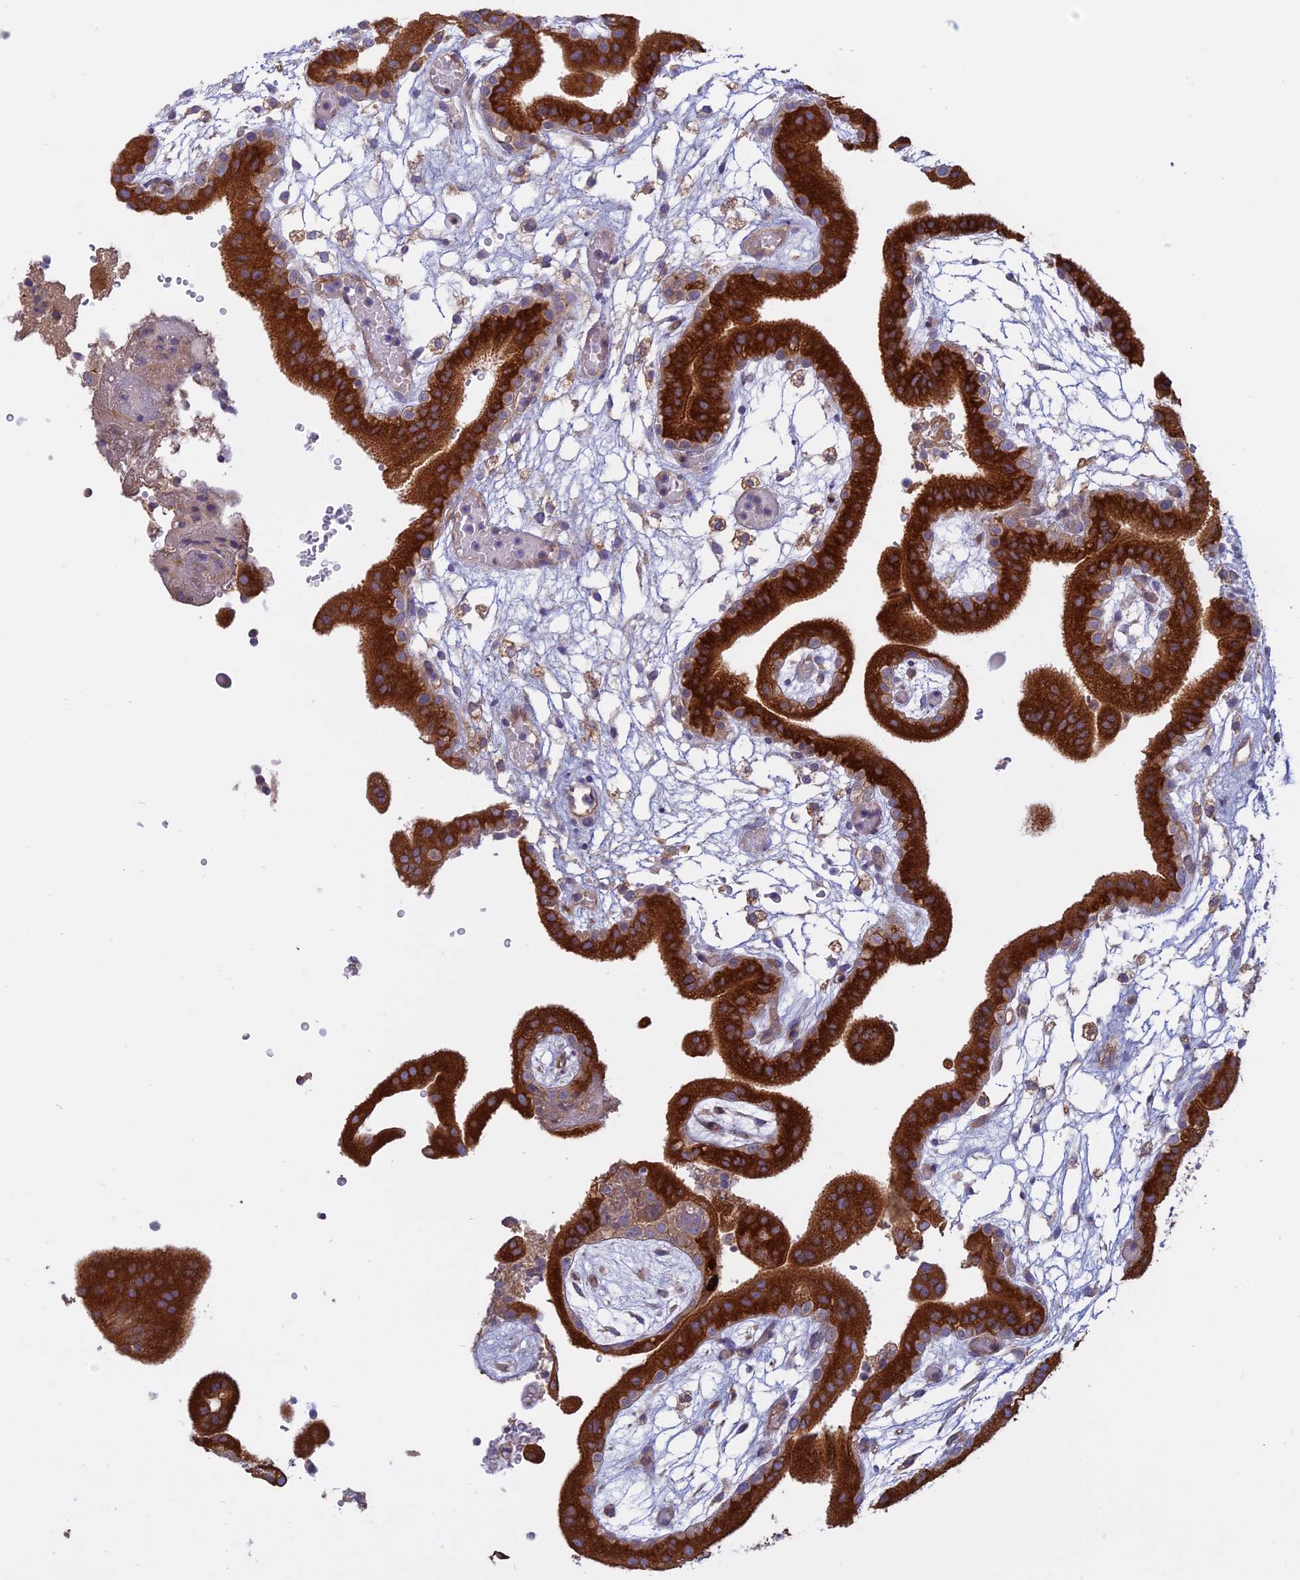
{"staining": {"intensity": "strong", "quantity": ">75%", "location": "cytoplasmic/membranous"}, "tissue": "placenta", "cell_type": "Trophoblastic cells", "image_type": "normal", "snomed": [{"axis": "morphology", "description": "Normal tissue, NOS"}, {"axis": "topography", "description": "Placenta"}], "caption": "Immunohistochemical staining of normal human placenta reveals strong cytoplasmic/membranous protein expression in about >75% of trophoblastic cells.", "gene": "TMEM208", "patient": {"sex": "female", "age": 18}}